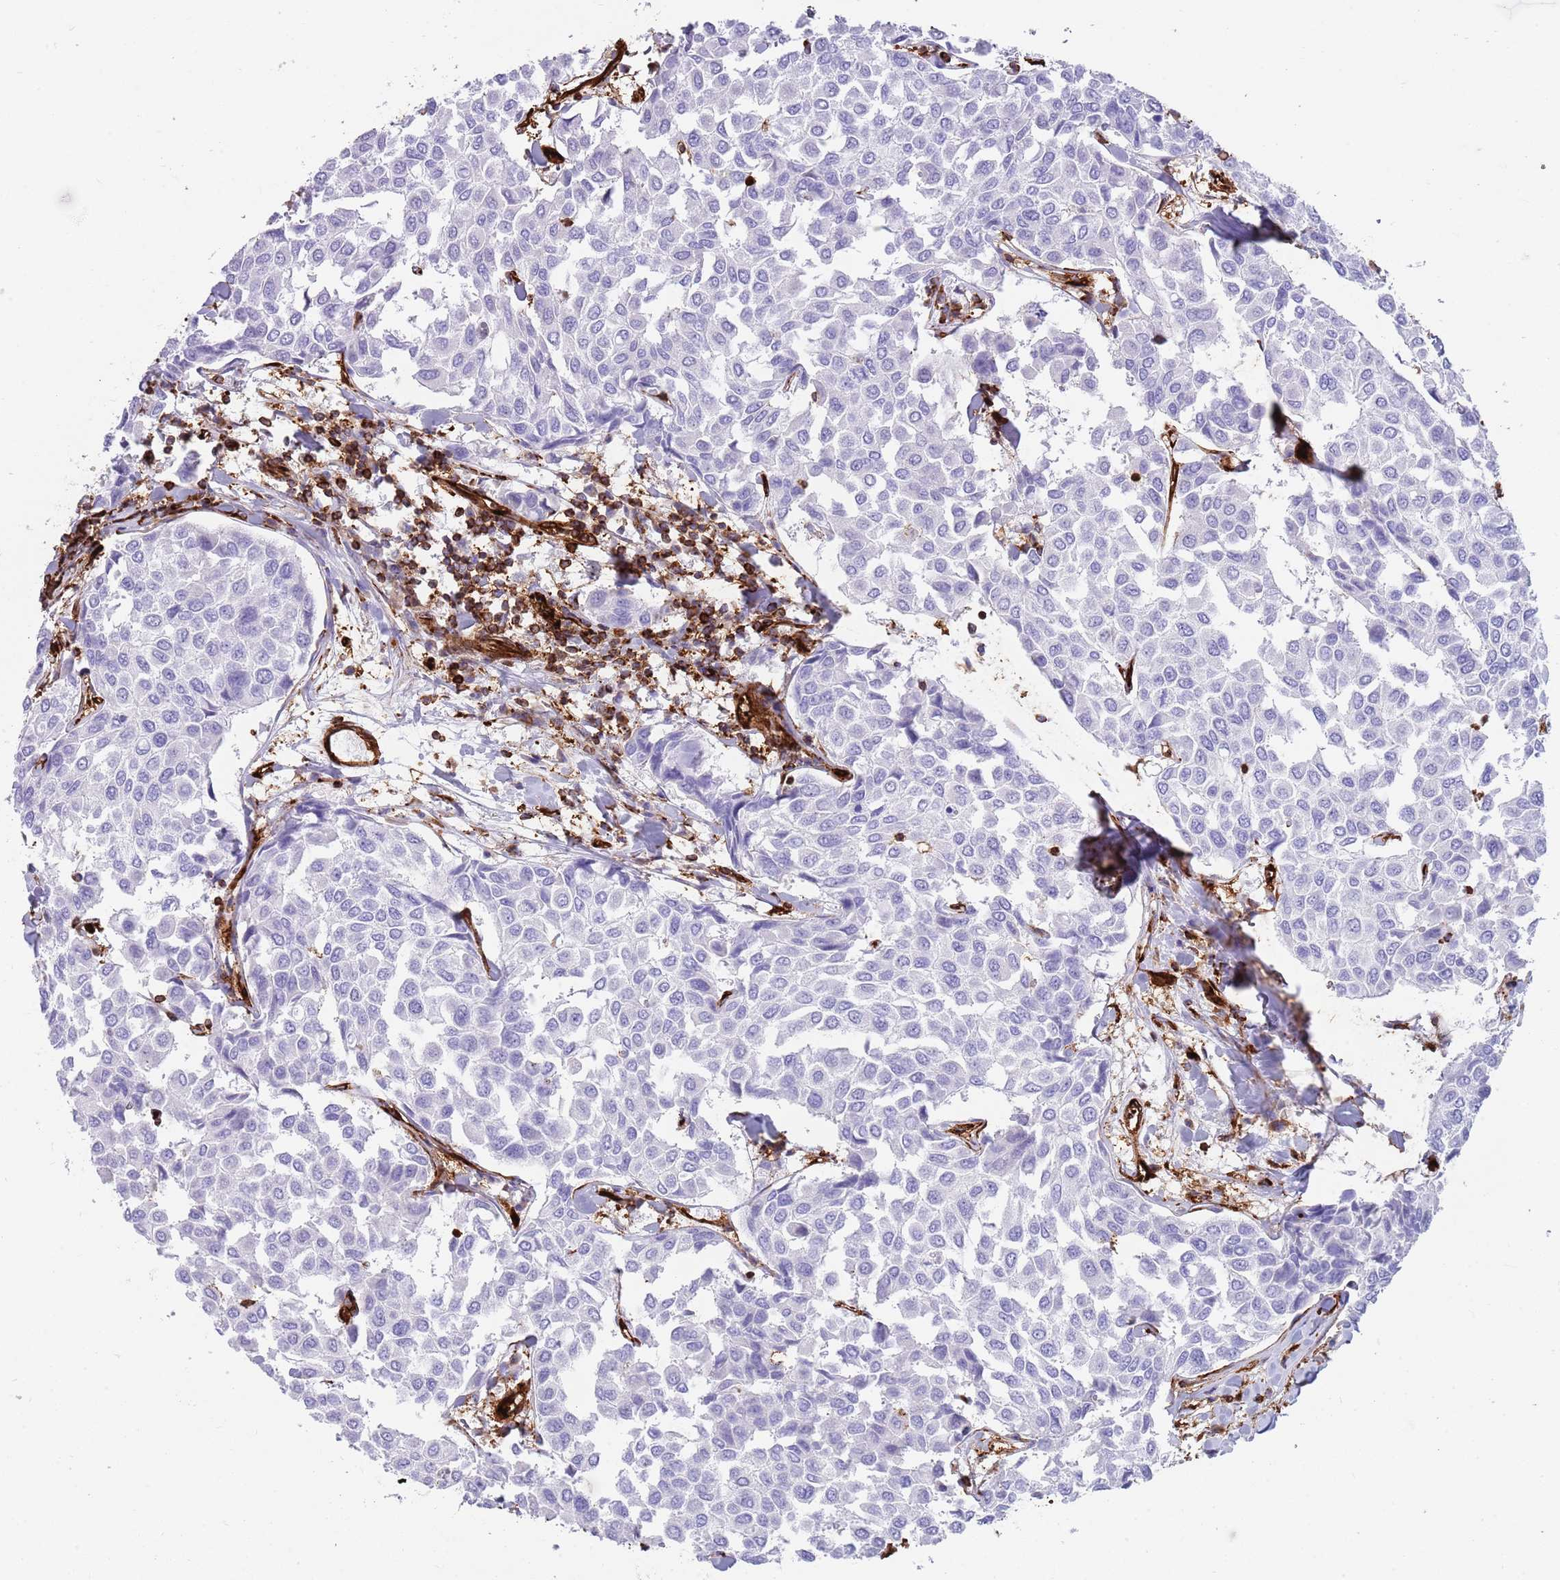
{"staining": {"intensity": "negative", "quantity": "none", "location": "none"}, "tissue": "breast cancer", "cell_type": "Tumor cells", "image_type": "cancer", "snomed": [{"axis": "morphology", "description": "Duct carcinoma"}, {"axis": "topography", "description": "Breast"}], "caption": "The histopathology image reveals no staining of tumor cells in breast infiltrating ductal carcinoma. (Stains: DAB (3,3'-diaminobenzidine) immunohistochemistry with hematoxylin counter stain, Microscopy: brightfield microscopy at high magnification).", "gene": "KBTBD7", "patient": {"sex": "female", "age": 55}}